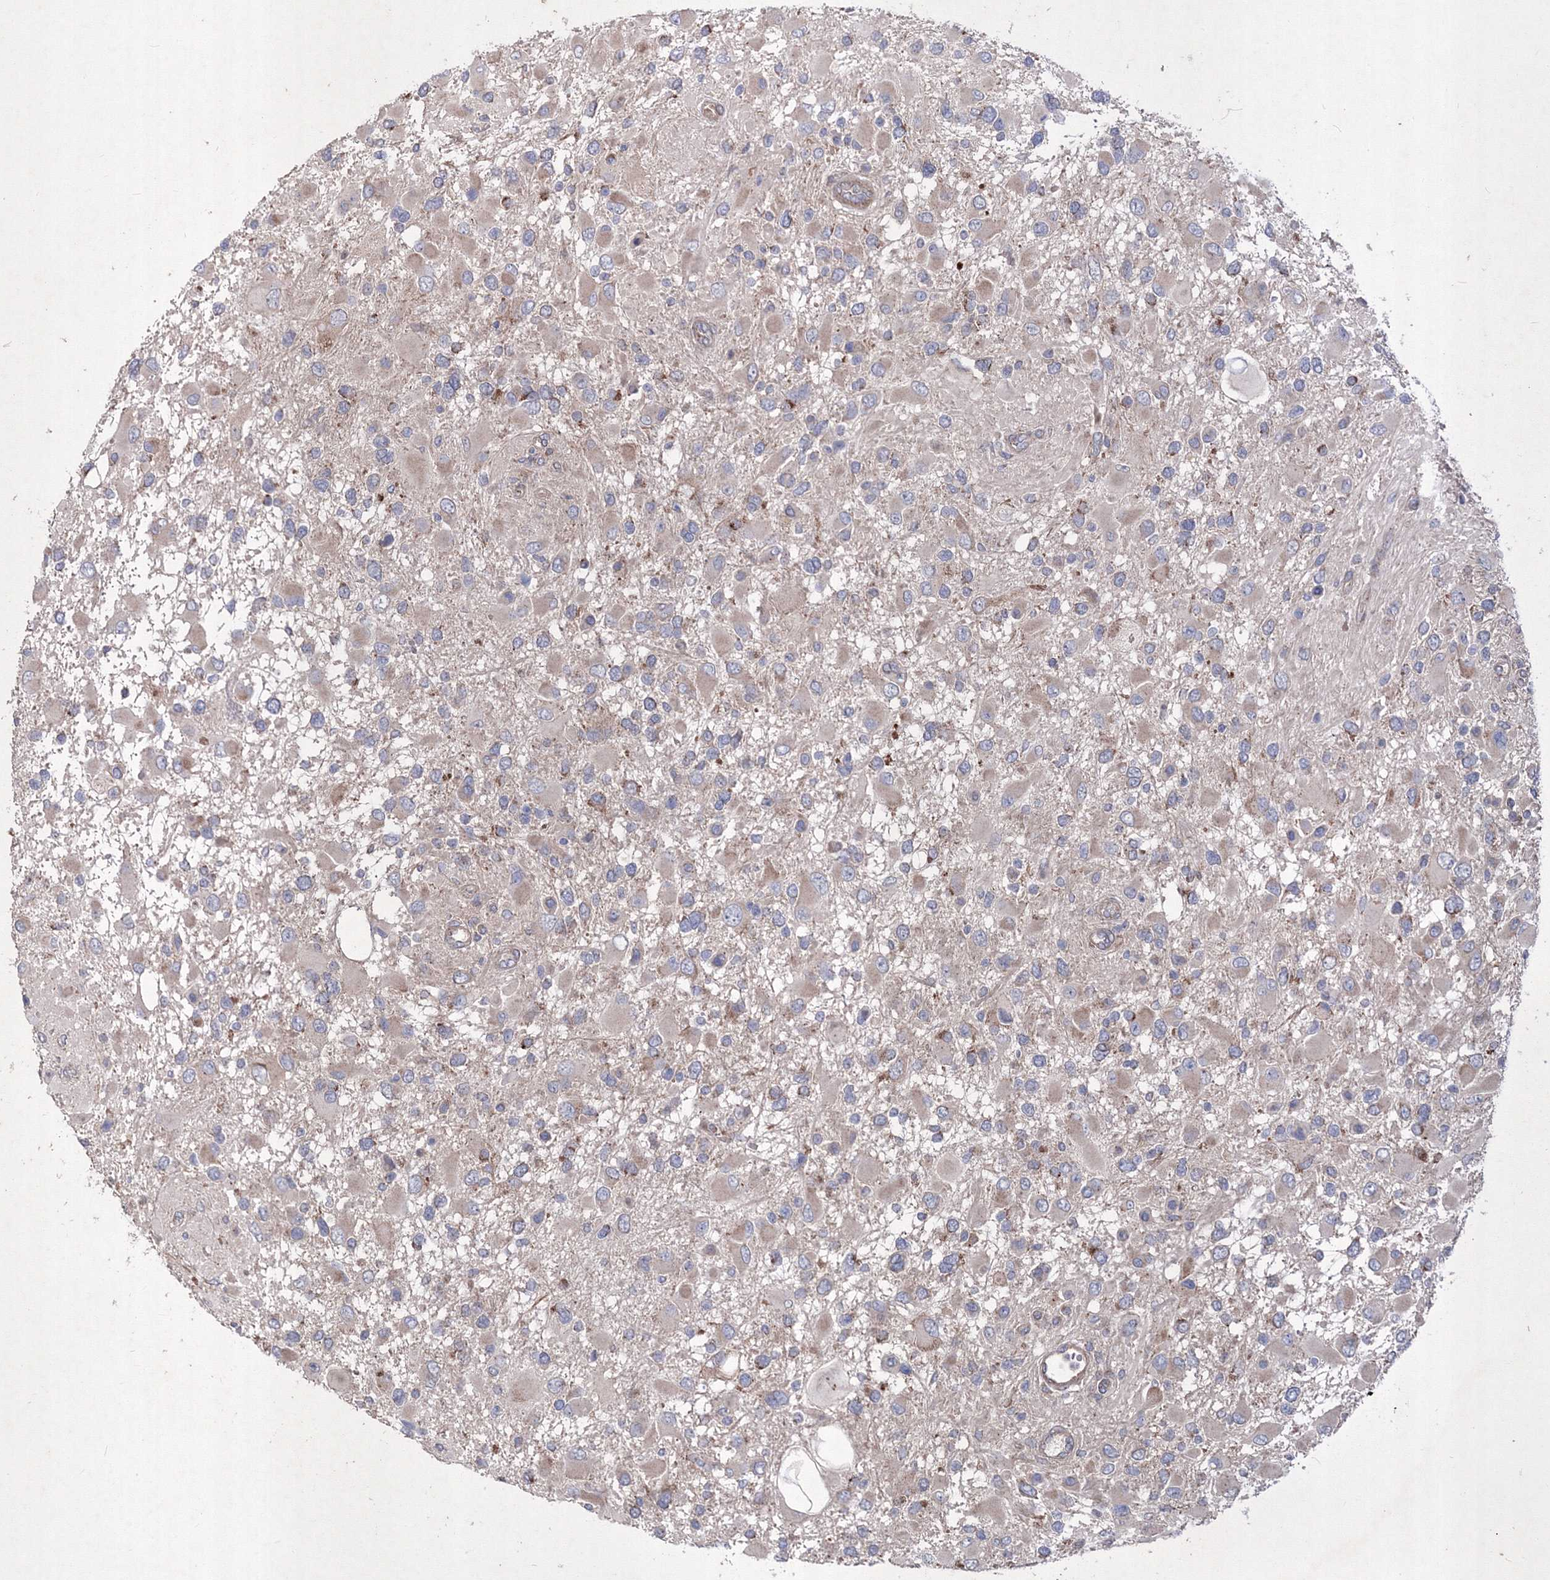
{"staining": {"intensity": "weak", "quantity": "25%-75%", "location": "cytoplasmic/membranous"}, "tissue": "glioma", "cell_type": "Tumor cells", "image_type": "cancer", "snomed": [{"axis": "morphology", "description": "Glioma, malignant, High grade"}, {"axis": "topography", "description": "Brain"}], "caption": "Protein expression analysis of human glioma reveals weak cytoplasmic/membranous positivity in about 25%-75% of tumor cells.", "gene": "MTRF1L", "patient": {"sex": "male", "age": 53}}